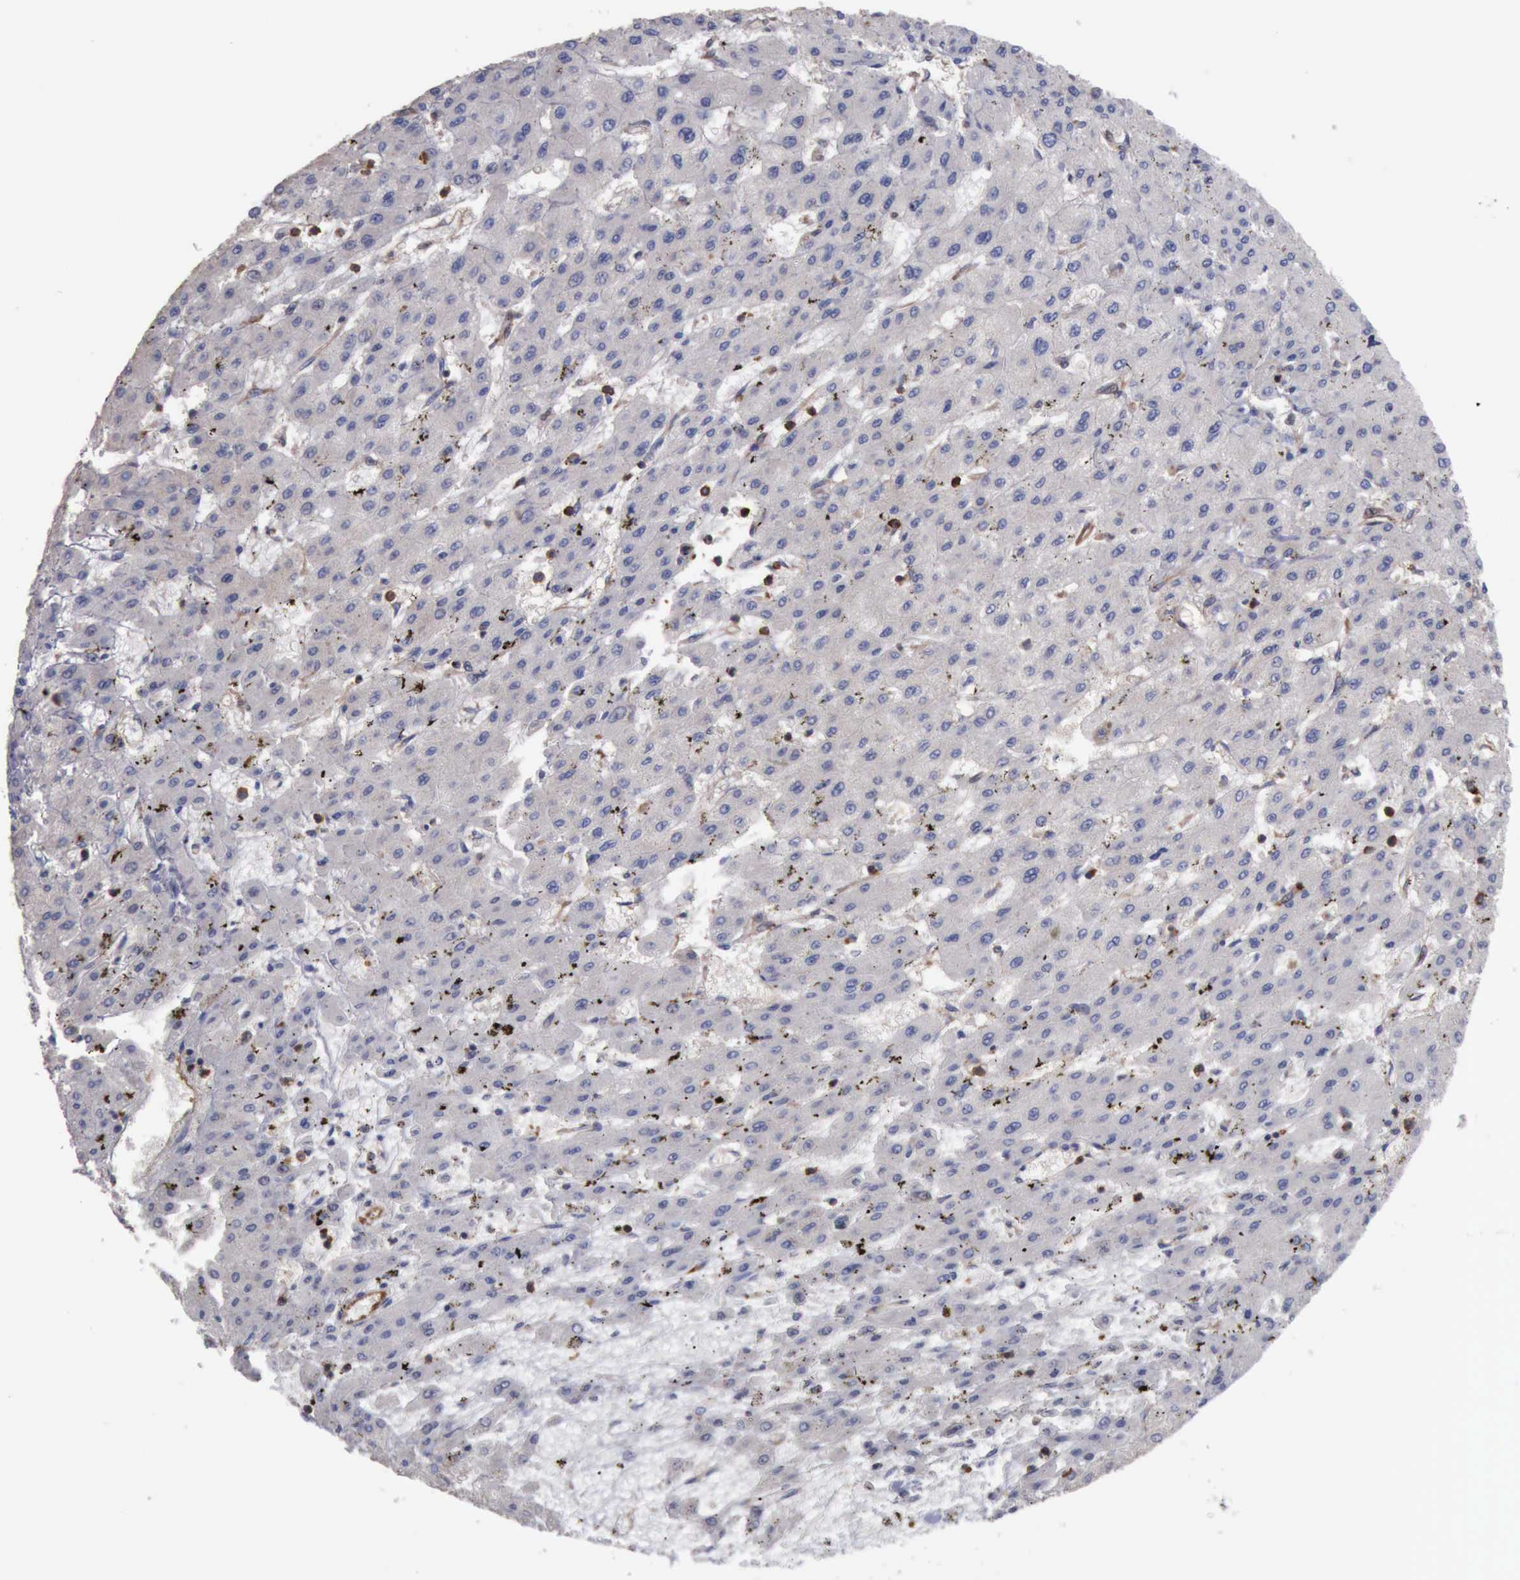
{"staining": {"intensity": "negative", "quantity": "none", "location": "none"}, "tissue": "liver cancer", "cell_type": "Tumor cells", "image_type": "cancer", "snomed": [{"axis": "morphology", "description": "Carcinoma, Hepatocellular, NOS"}, {"axis": "topography", "description": "Liver"}], "caption": "IHC photomicrograph of neoplastic tissue: liver cancer (hepatocellular carcinoma) stained with DAB demonstrates no significant protein expression in tumor cells.", "gene": "PDCD4", "patient": {"sex": "female", "age": 52}}